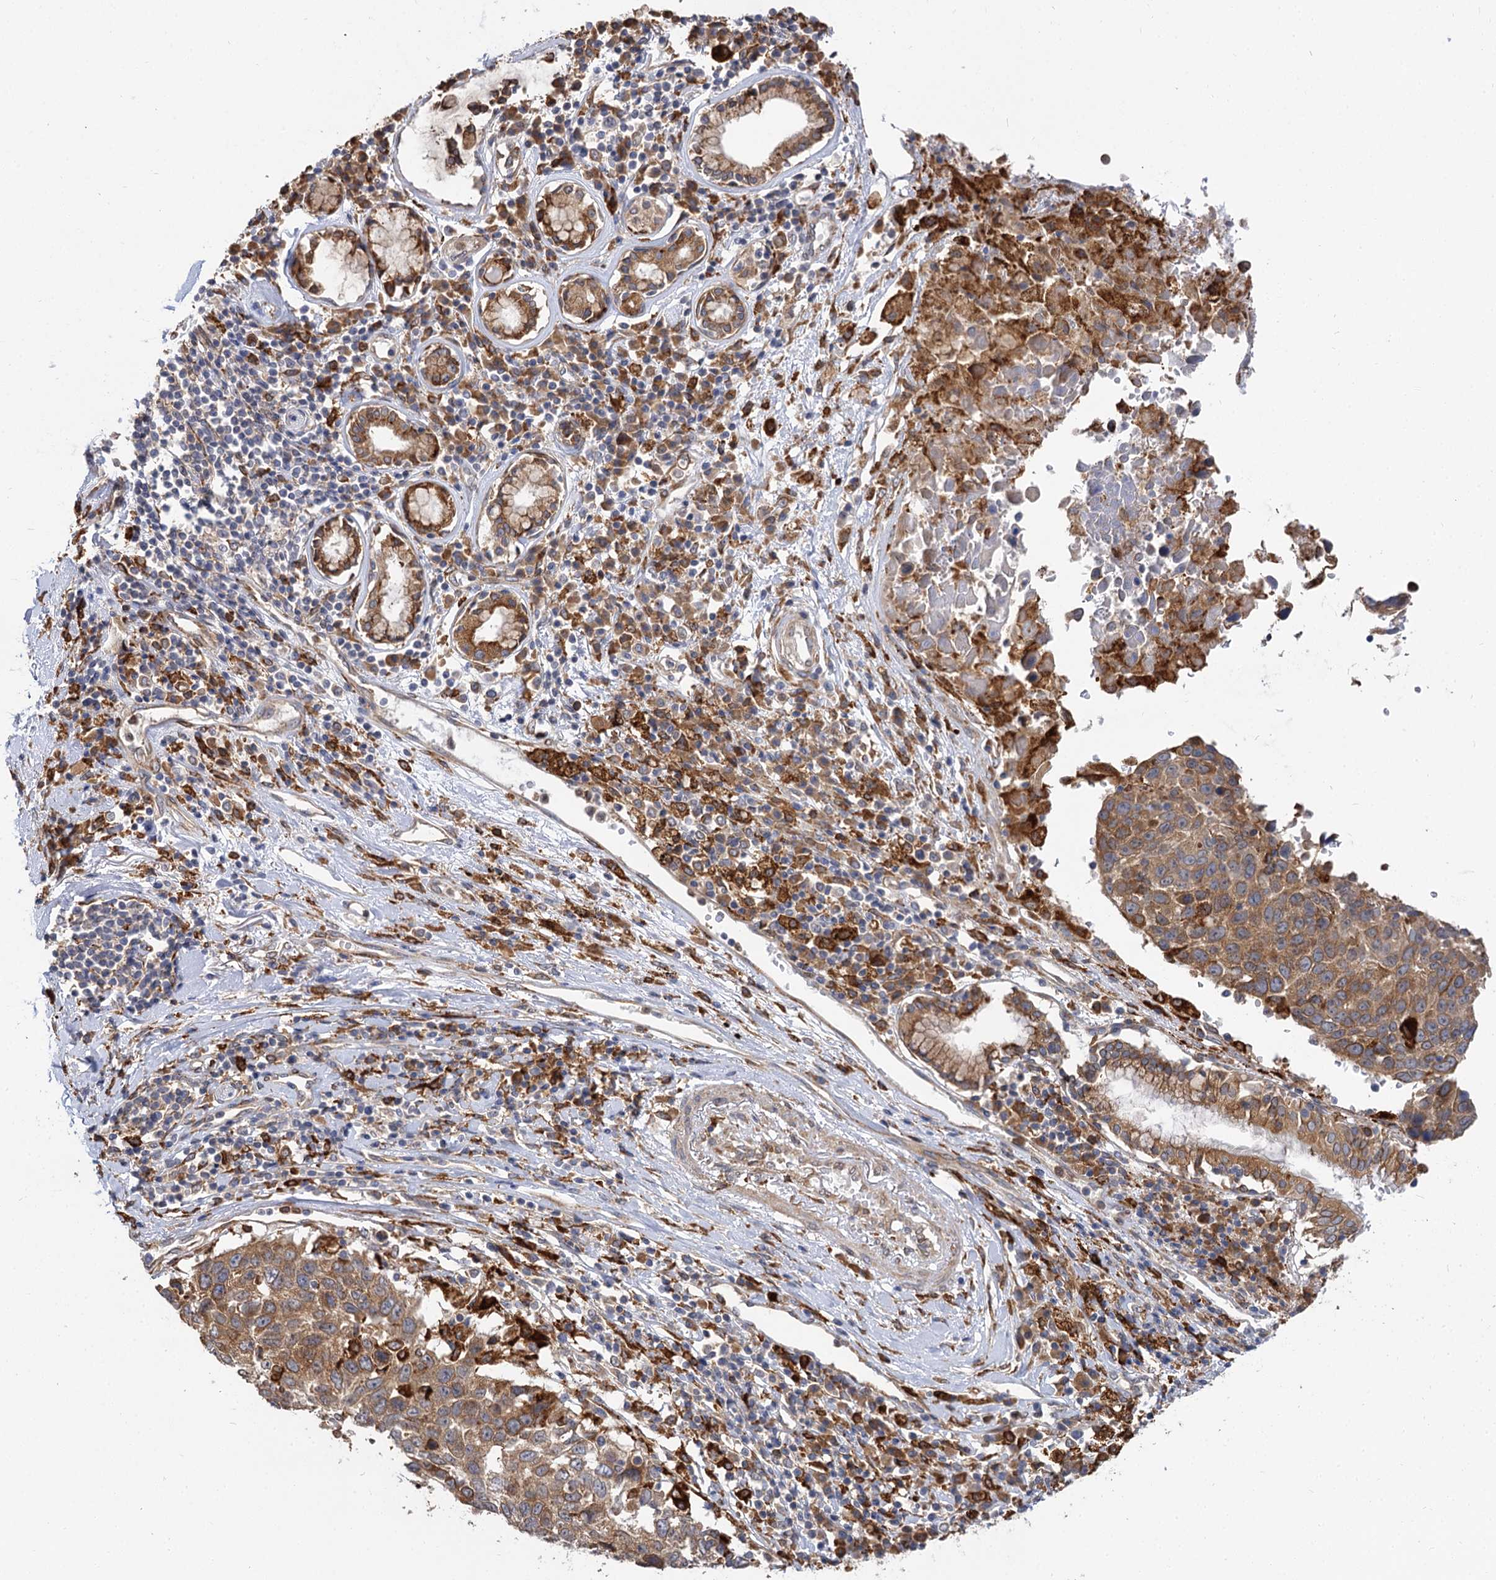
{"staining": {"intensity": "moderate", "quantity": ">75%", "location": "cytoplasmic/membranous"}, "tissue": "lung cancer", "cell_type": "Tumor cells", "image_type": "cancer", "snomed": [{"axis": "morphology", "description": "Squamous cell carcinoma, NOS"}, {"axis": "topography", "description": "Lung"}], "caption": "A photomicrograph of lung squamous cell carcinoma stained for a protein shows moderate cytoplasmic/membranous brown staining in tumor cells. The staining was performed using DAB, with brown indicating positive protein expression. Nuclei are stained blue with hematoxylin.", "gene": "PPIP5K2", "patient": {"sex": "male", "age": 66}}